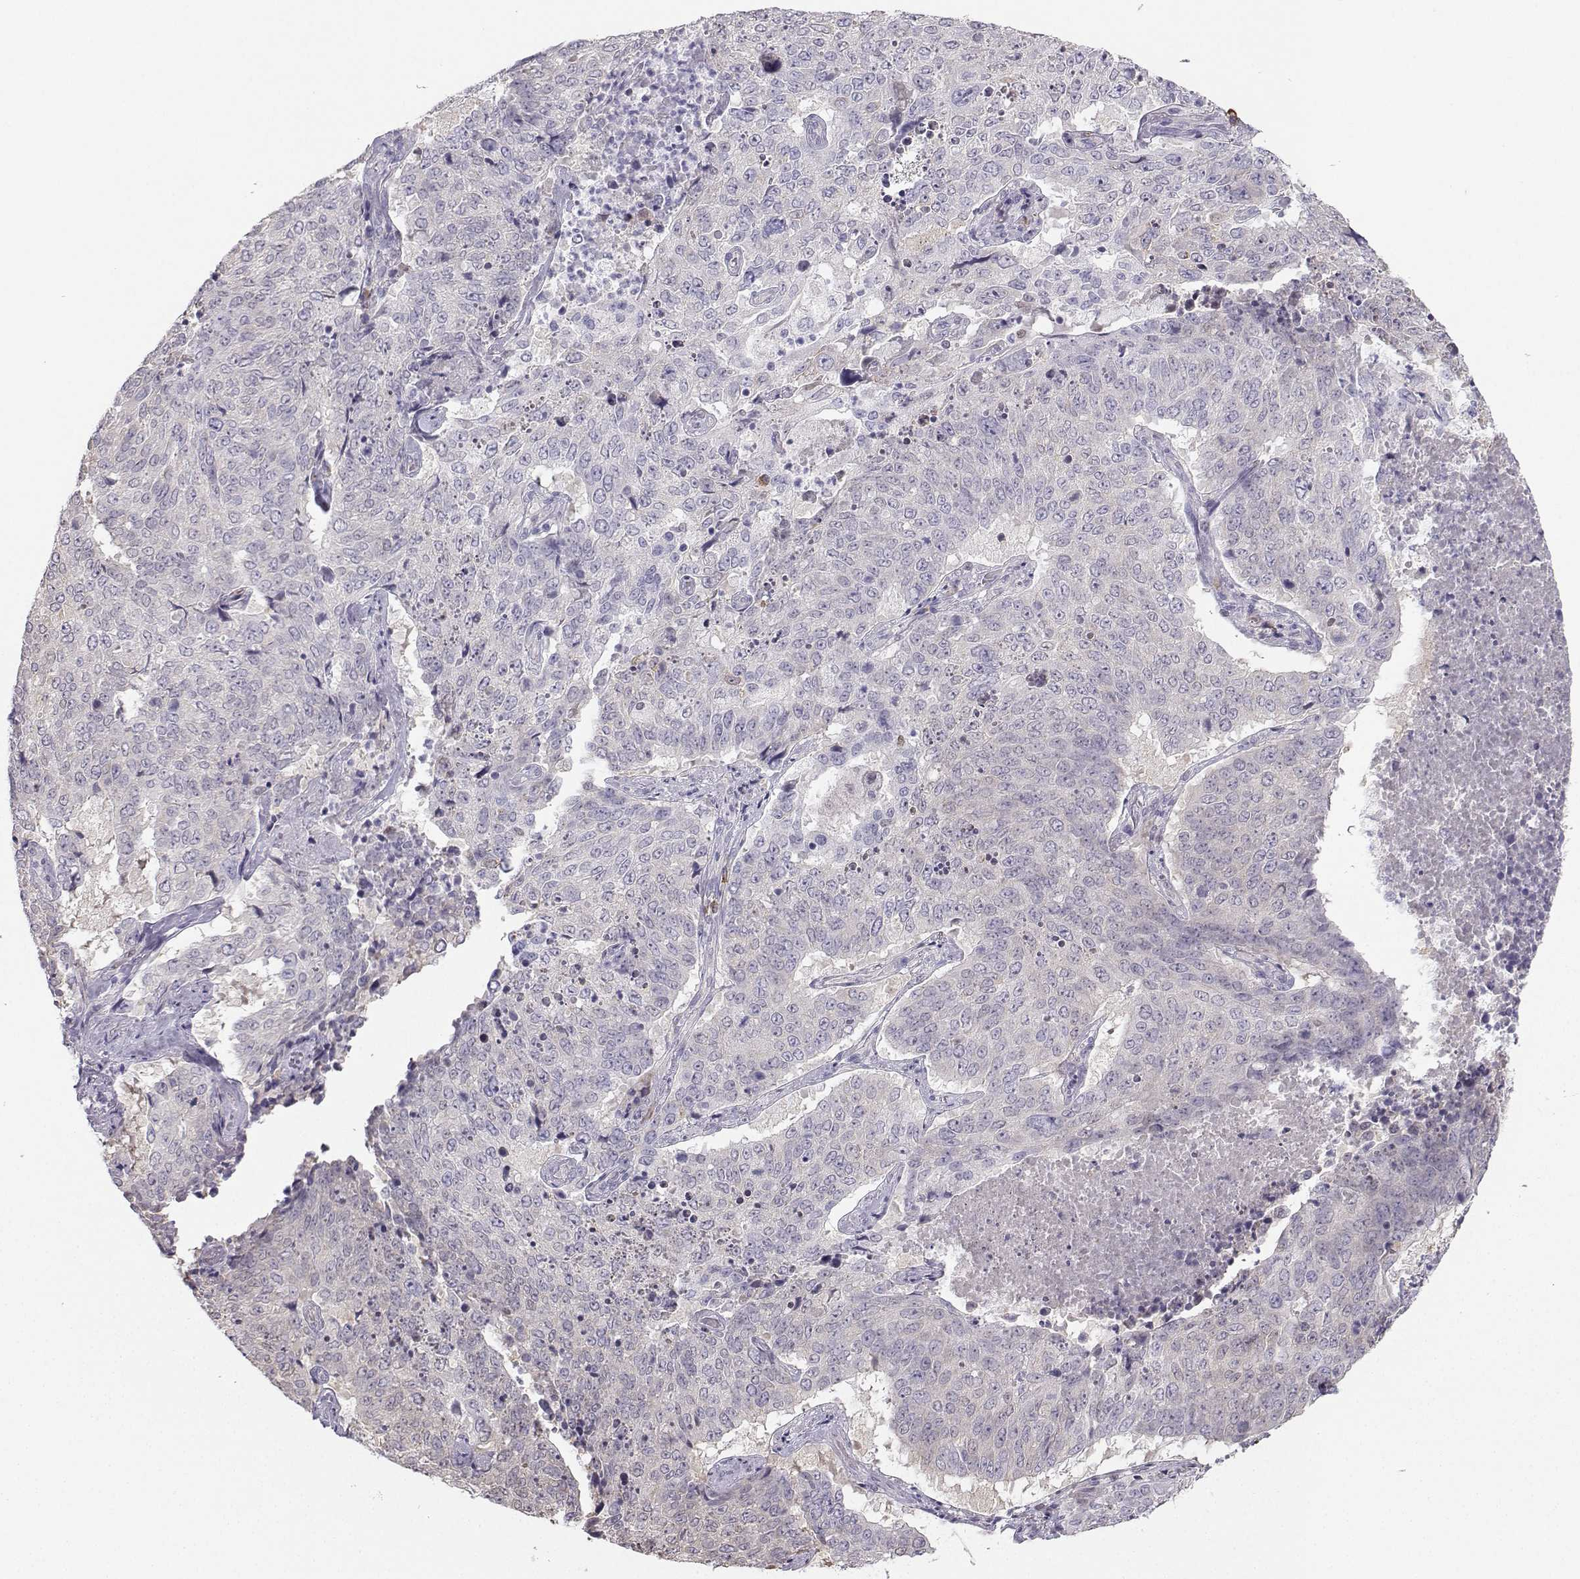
{"staining": {"intensity": "negative", "quantity": "none", "location": "none"}, "tissue": "lung cancer", "cell_type": "Tumor cells", "image_type": "cancer", "snomed": [{"axis": "morphology", "description": "Normal tissue, NOS"}, {"axis": "morphology", "description": "Squamous cell carcinoma, NOS"}, {"axis": "topography", "description": "Bronchus"}, {"axis": "topography", "description": "Lung"}], "caption": "Lung cancer (squamous cell carcinoma) stained for a protein using immunohistochemistry reveals no positivity tumor cells.", "gene": "DCLK3", "patient": {"sex": "male", "age": 64}}